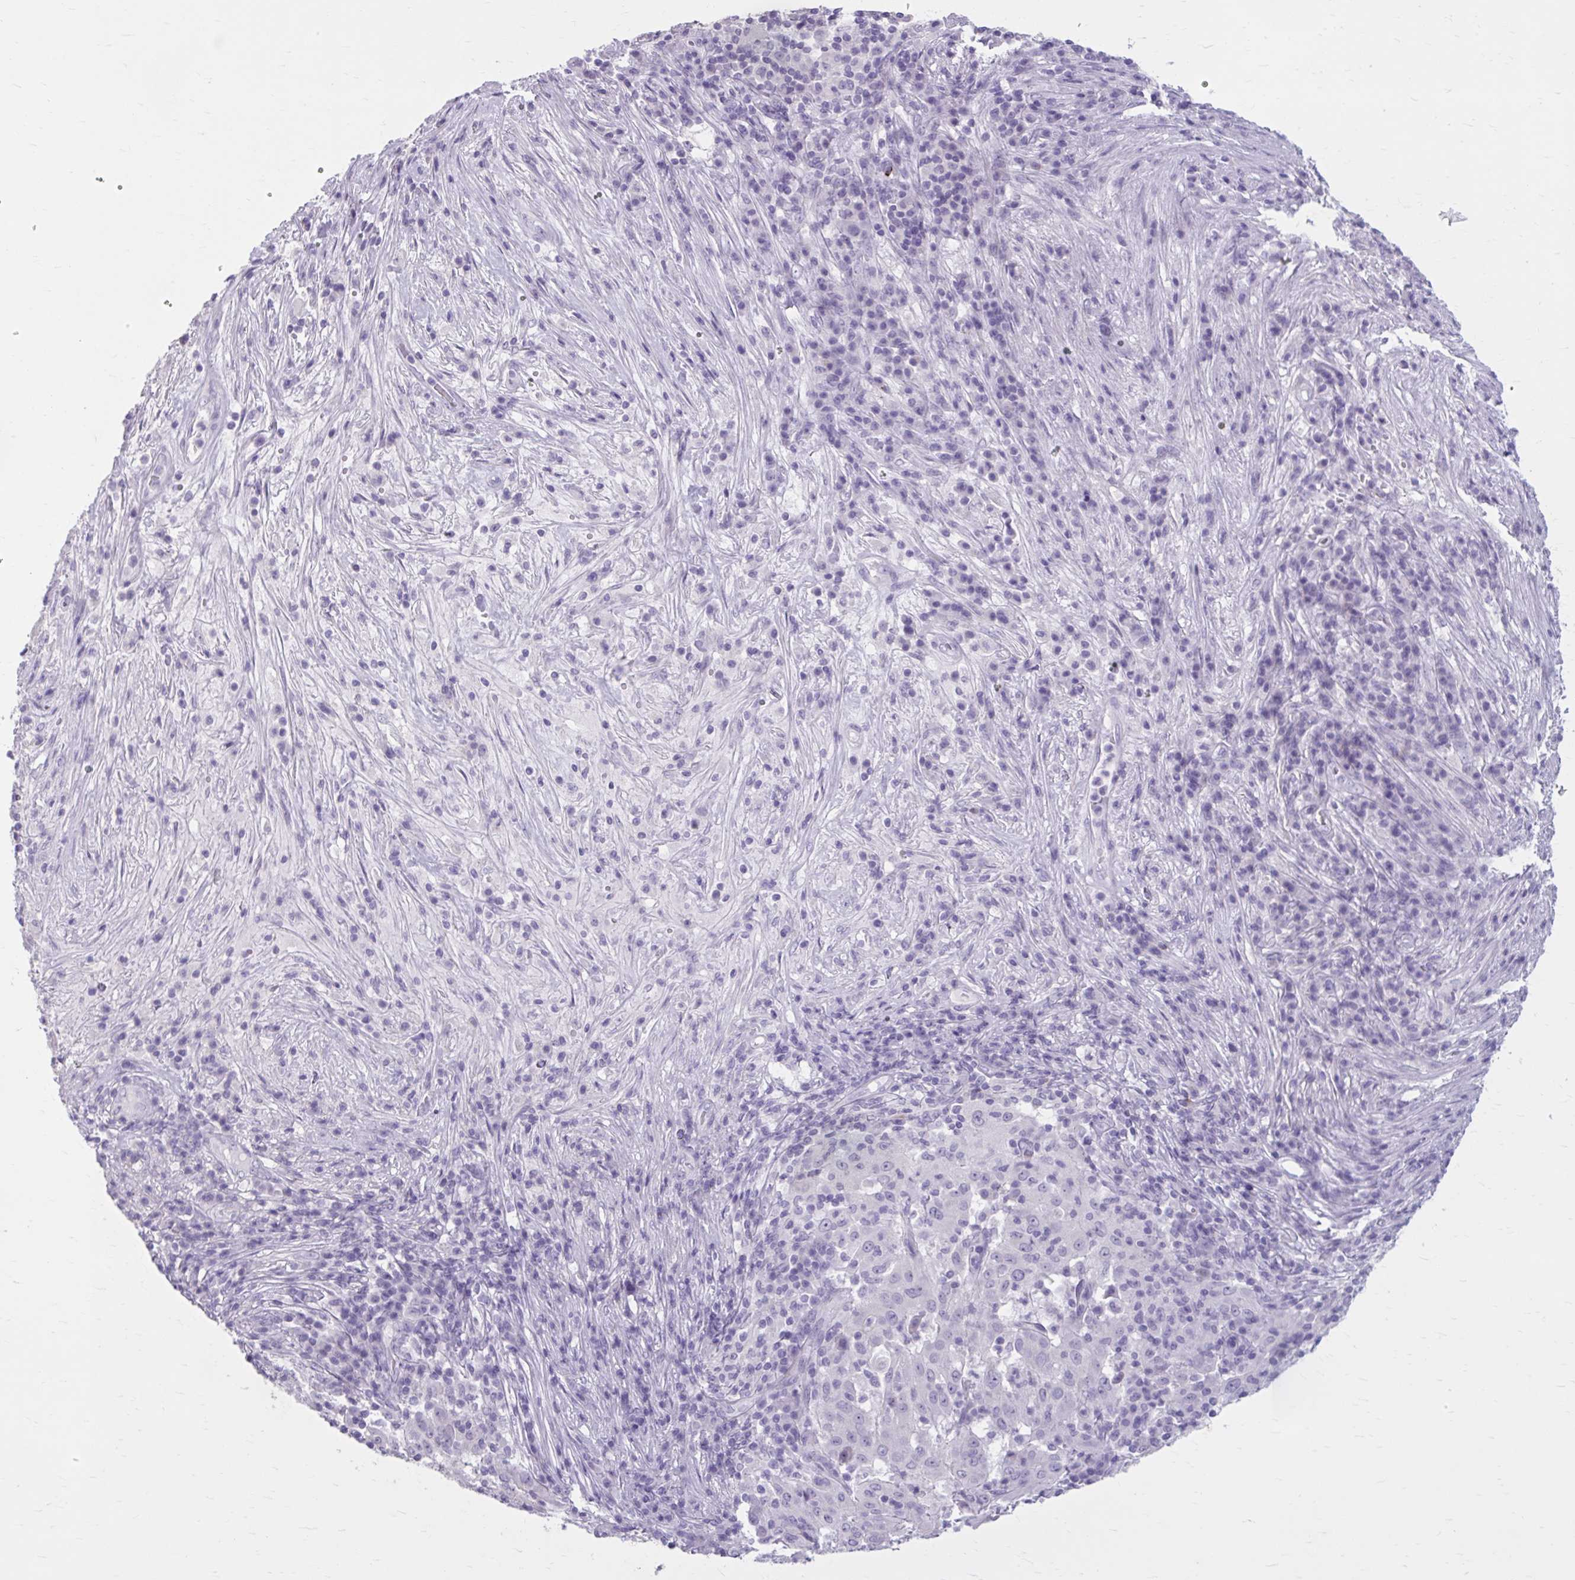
{"staining": {"intensity": "negative", "quantity": "none", "location": "none"}, "tissue": "pancreatic cancer", "cell_type": "Tumor cells", "image_type": "cancer", "snomed": [{"axis": "morphology", "description": "Adenocarcinoma, NOS"}, {"axis": "topography", "description": "Pancreas"}], "caption": "Protein analysis of pancreatic adenocarcinoma demonstrates no significant staining in tumor cells.", "gene": "OR4B1", "patient": {"sex": "male", "age": 63}}